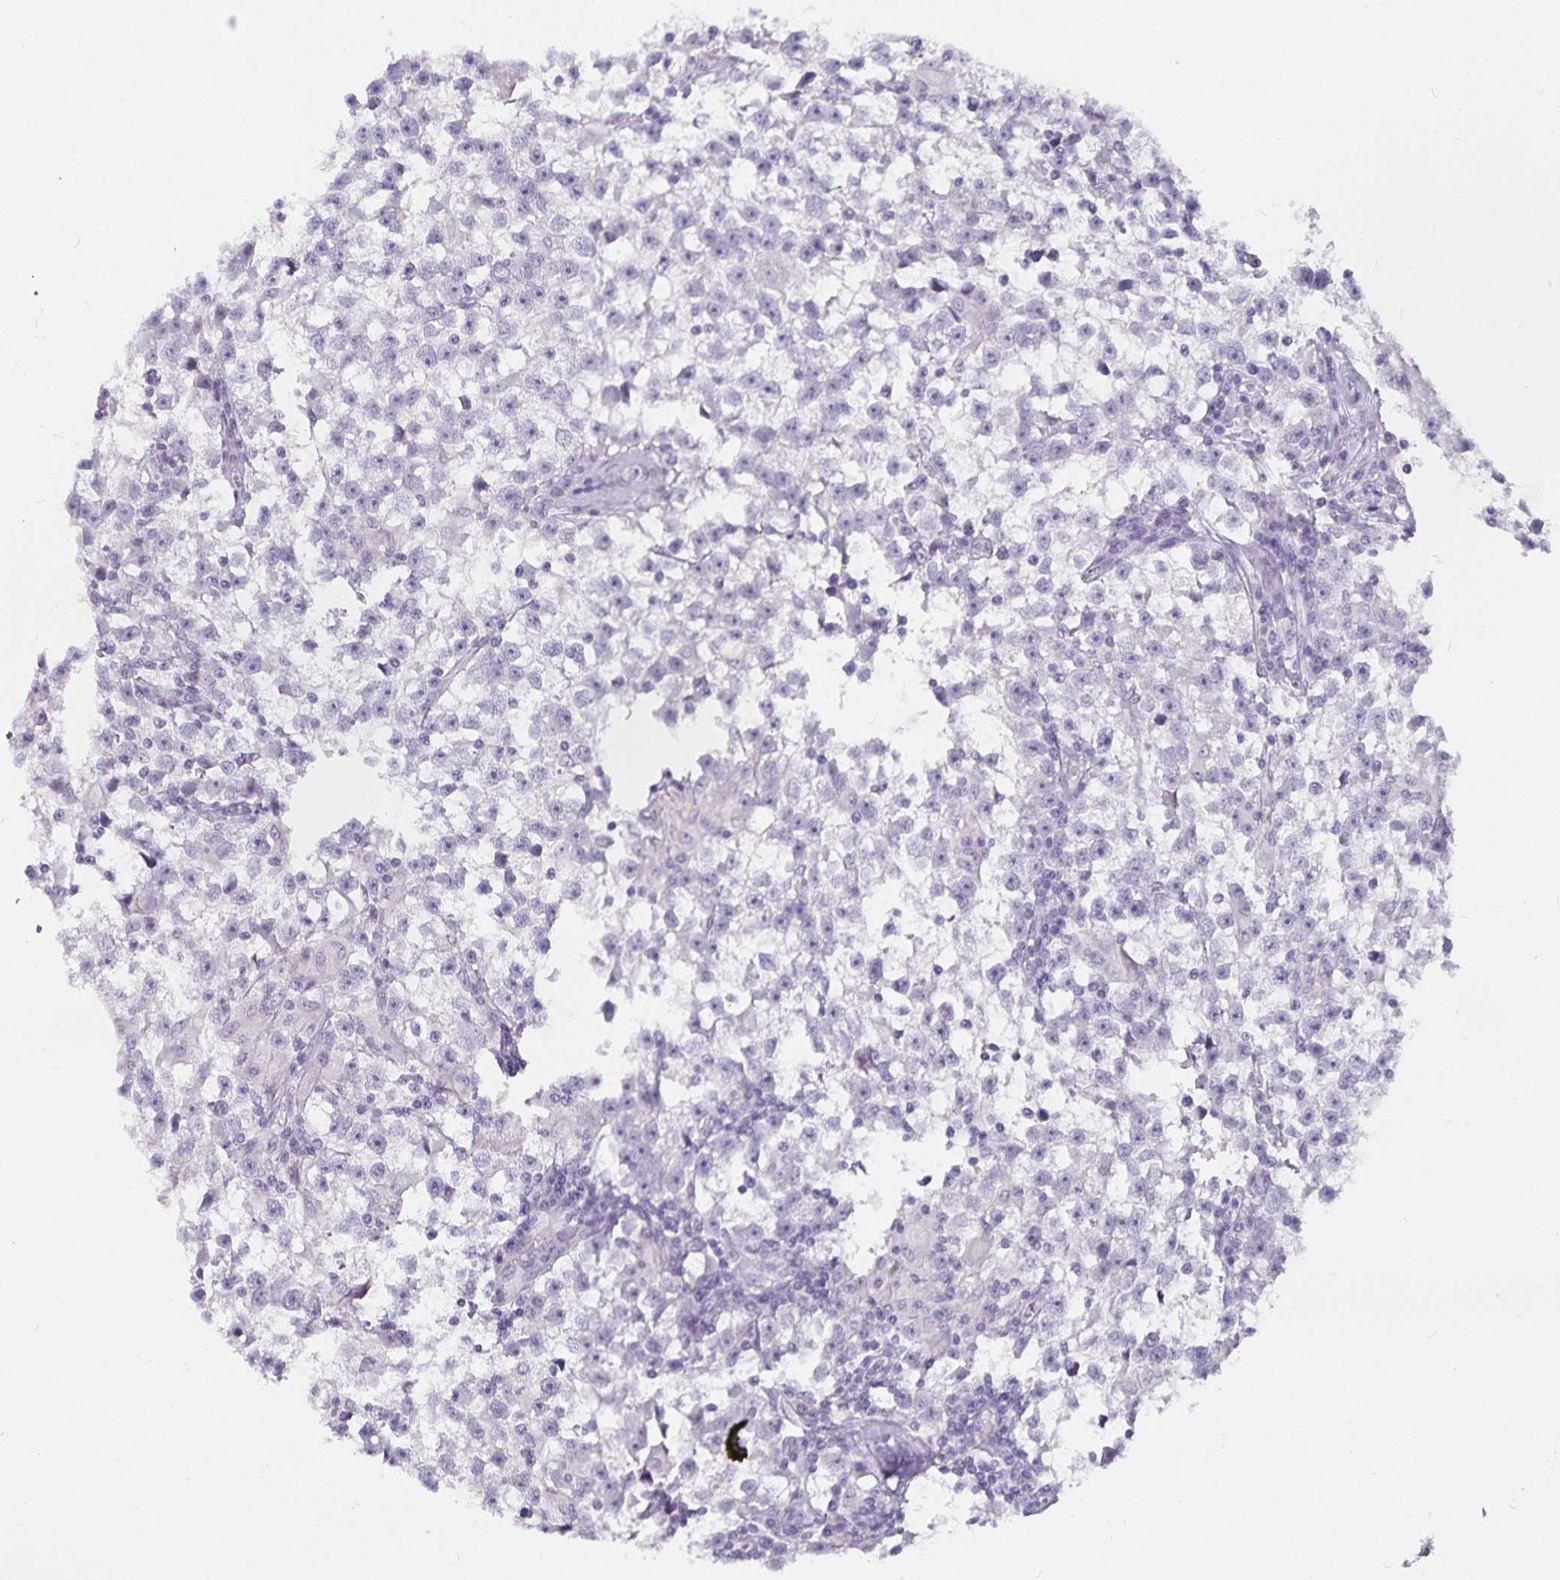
{"staining": {"intensity": "negative", "quantity": "none", "location": "none"}, "tissue": "testis cancer", "cell_type": "Tumor cells", "image_type": "cancer", "snomed": [{"axis": "morphology", "description": "Seminoma, NOS"}, {"axis": "topography", "description": "Testis"}], "caption": "Immunohistochemistry (IHC) of human seminoma (testis) demonstrates no positivity in tumor cells.", "gene": "CA12", "patient": {"sex": "male", "age": 31}}